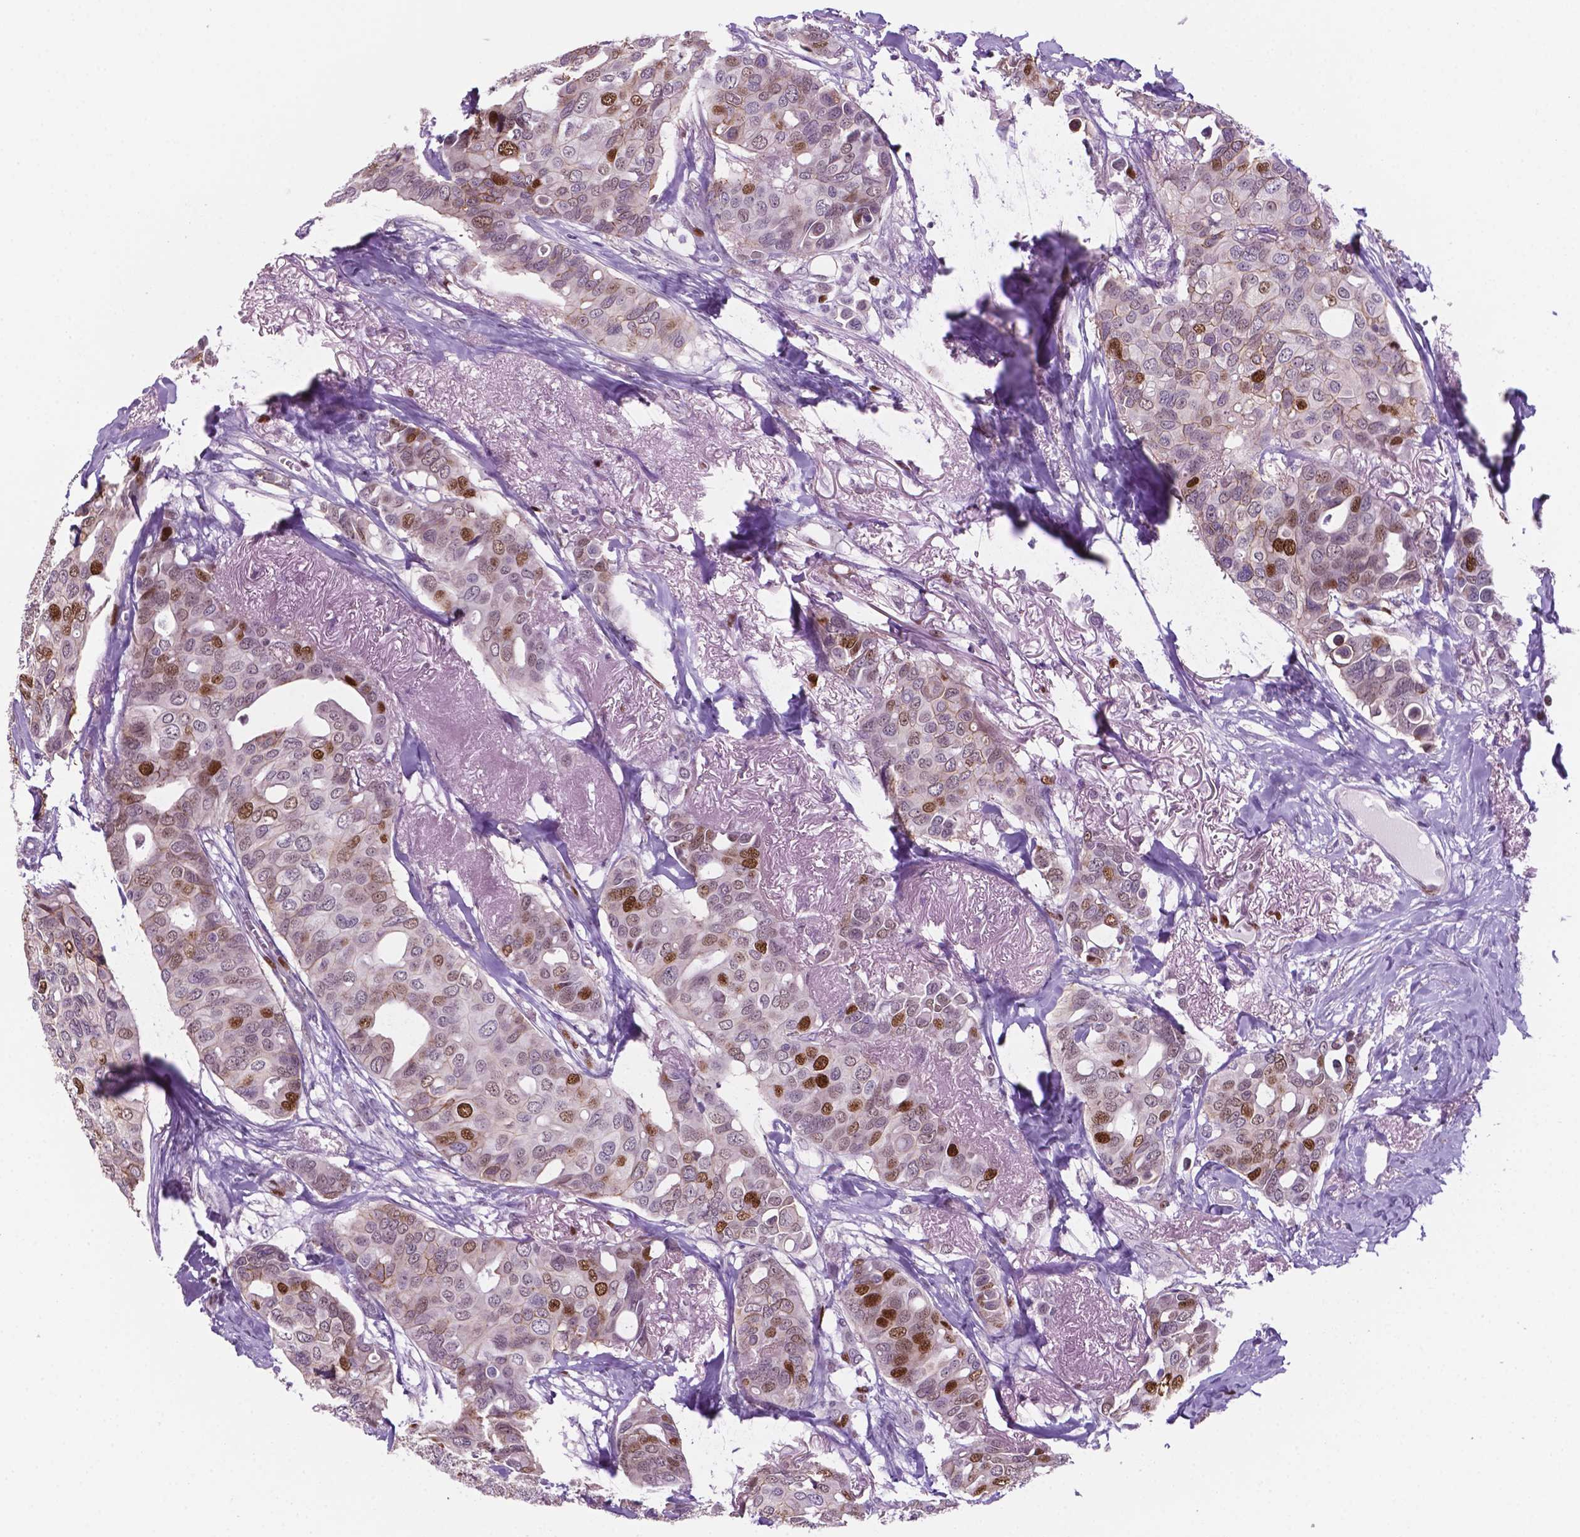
{"staining": {"intensity": "moderate", "quantity": "25%-75%", "location": "nuclear"}, "tissue": "breast cancer", "cell_type": "Tumor cells", "image_type": "cancer", "snomed": [{"axis": "morphology", "description": "Duct carcinoma"}, {"axis": "topography", "description": "Breast"}], "caption": "Protein expression analysis of human infiltrating ductal carcinoma (breast) reveals moderate nuclear expression in approximately 25%-75% of tumor cells.", "gene": "NCAPH2", "patient": {"sex": "female", "age": 54}}